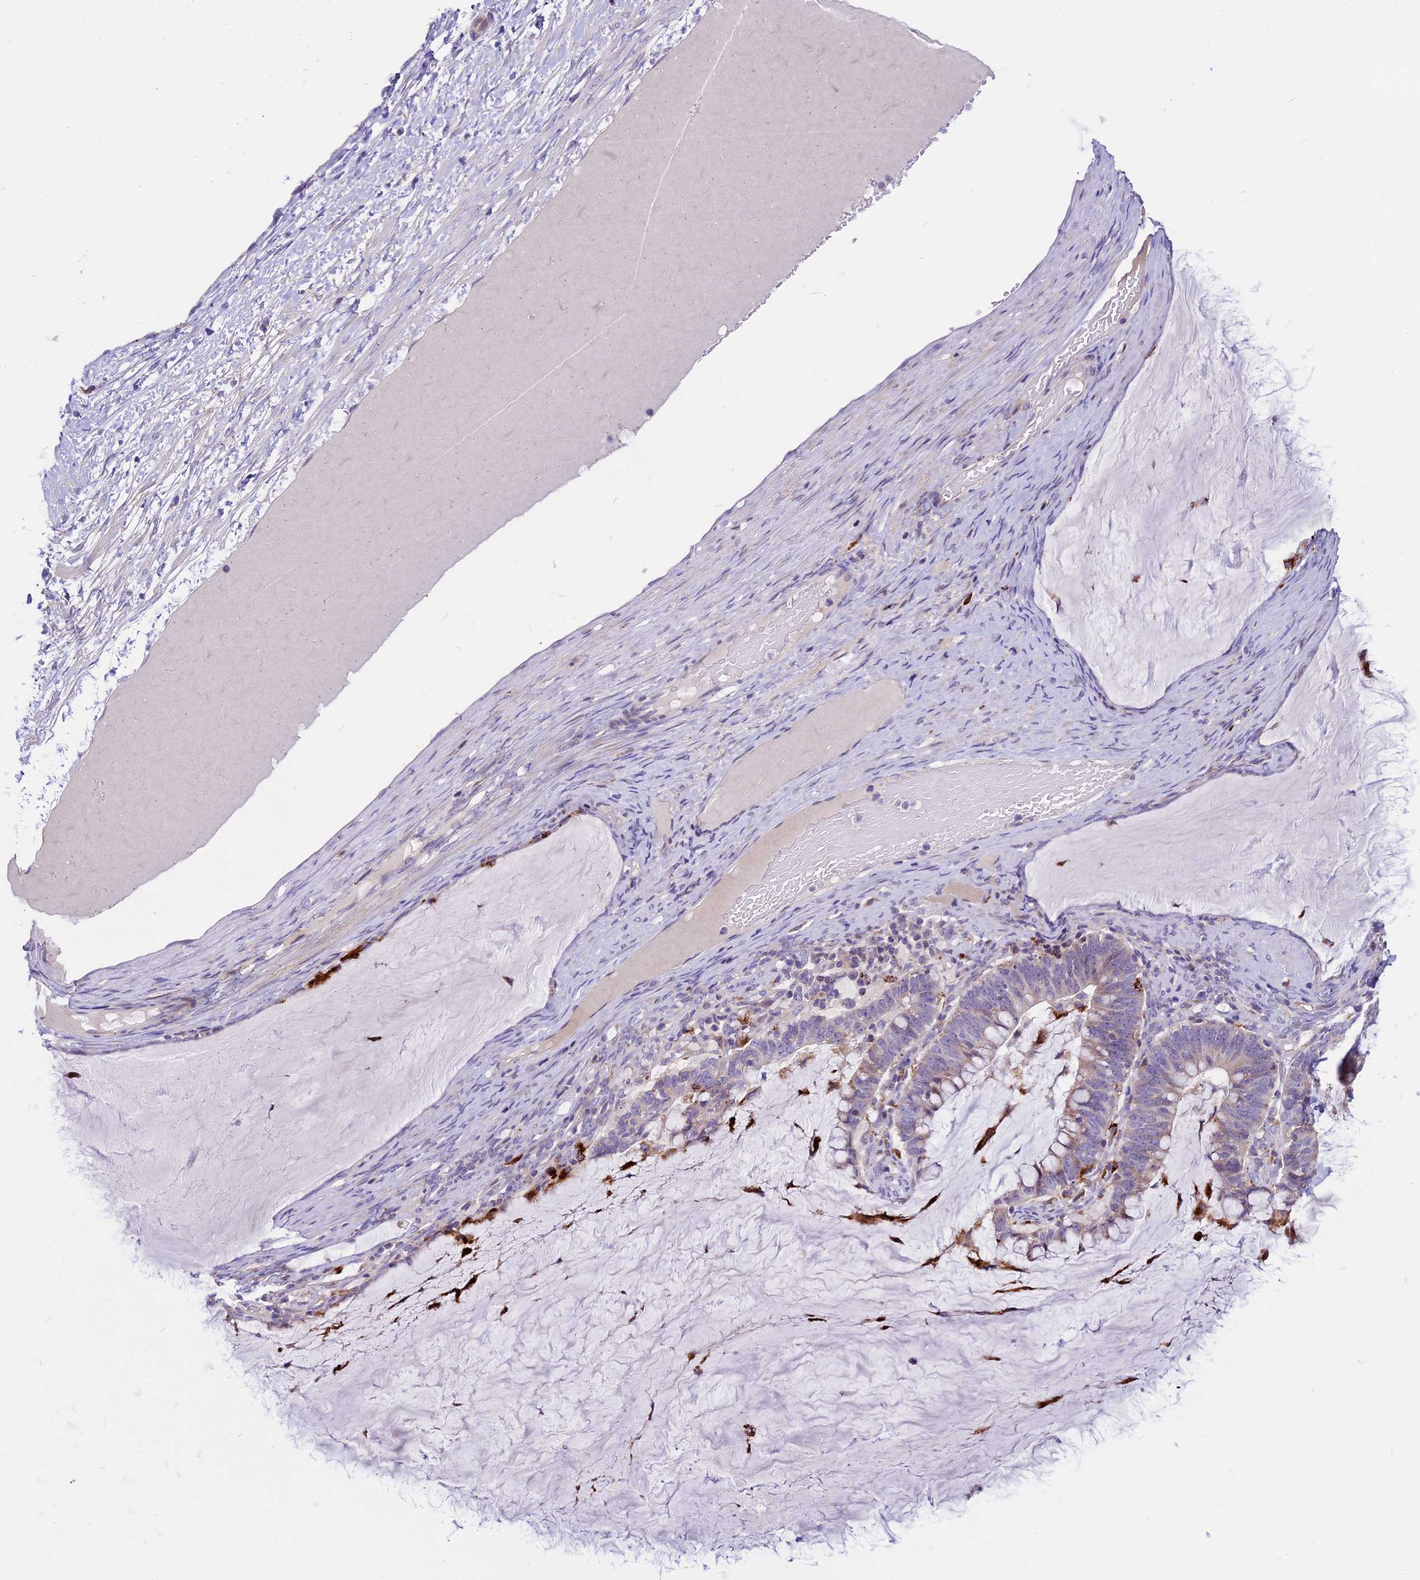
{"staining": {"intensity": "moderate", "quantity": "<25%", "location": "cytoplasmic/membranous"}, "tissue": "ovarian cancer", "cell_type": "Tumor cells", "image_type": "cancer", "snomed": [{"axis": "morphology", "description": "Cystadenocarcinoma, mucinous, NOS"}, {"axis": "topography", "description": "Ovary"}], "caption": "Ovarian cancer (mucinous cystadenocarcinoma) was stained to show a protein in brown. There is low levels of moderate cytoplasmic/membranous positivity in about <25% of tumor cells. The protein is shown in brown color, while the nuclei are stained blue.", "gene": "THRSP", "patient": {"sex": "female", "age": 61}}